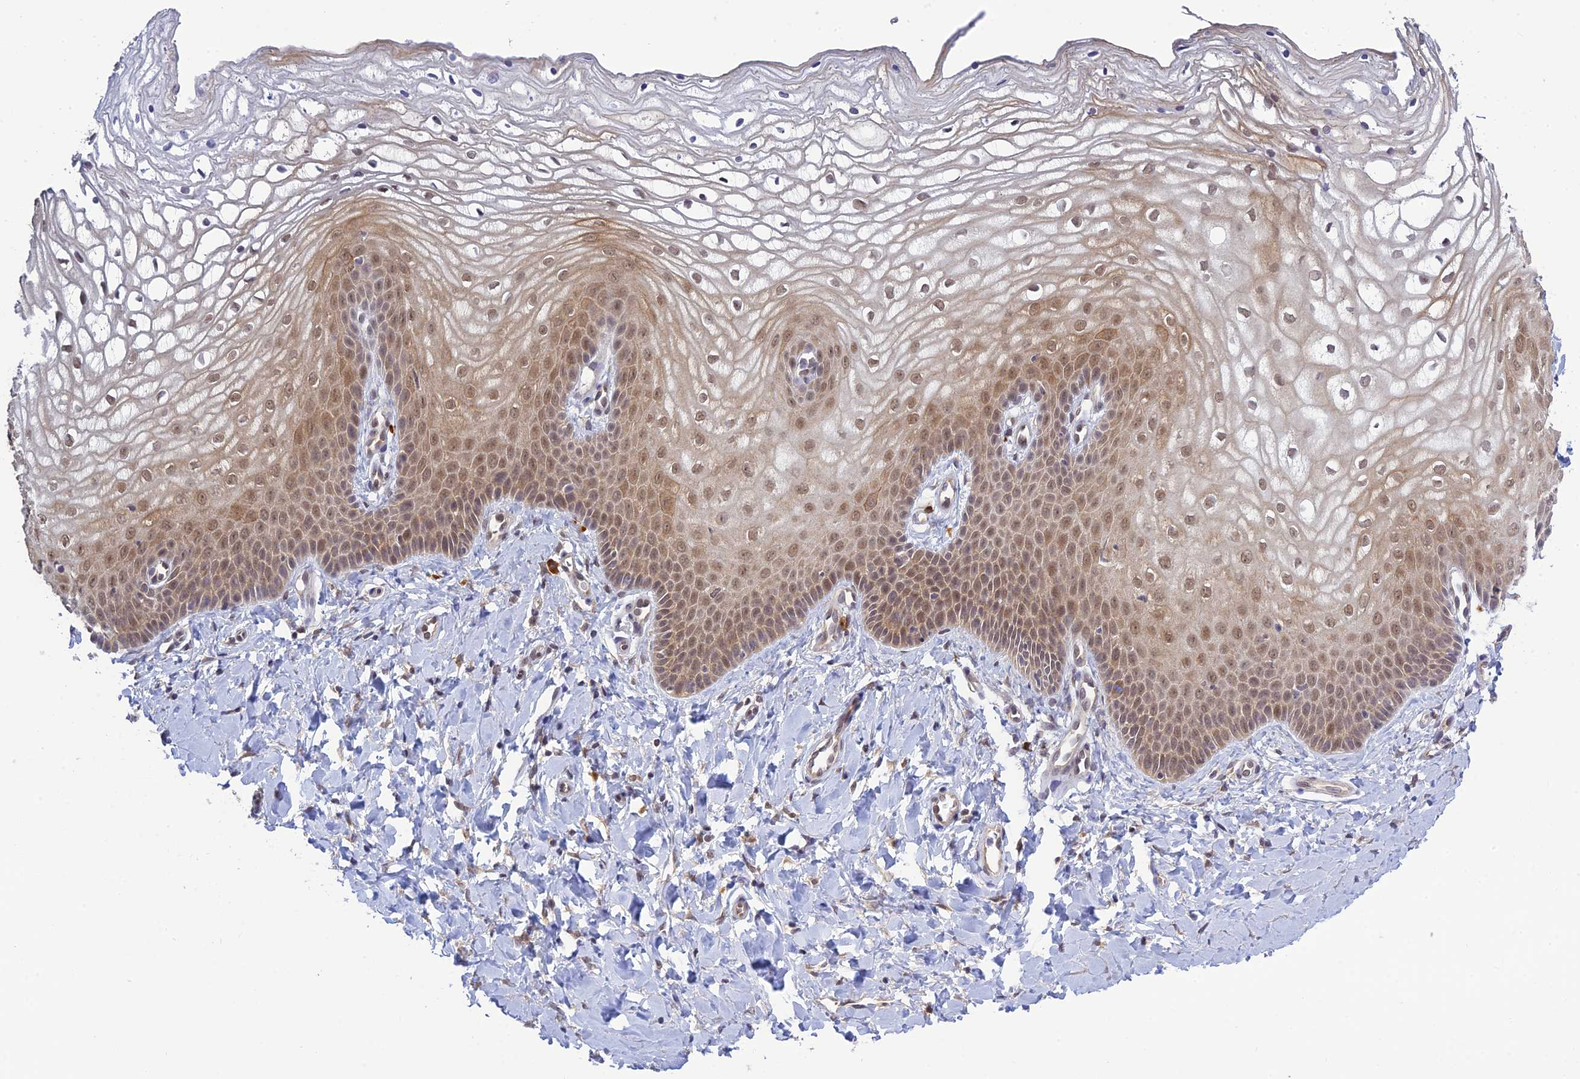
{"staining": {"intensity": "moderate", "quantity": ">75%", "location": "cytoplasmic/membranous,nuclear"}, "tissue": "vagina", "cell_type": "Squamous epithelial cells", "image_type": "normal", "snomed": [{"axis": "morphology", "description": "Normal tissue, NOS"}, {"axis": "topography", "description": "Vagina"}, {"axis": "topography", "description": "Cervix"}], "caption": "Normal vagina was stained to show a protein in brown. There is medium levels of moderate cytoplasmic/membranous,nuclear staining in approximately >75% of squamous epithelial cells. (Brightfield microscopy of DAB IHC at high magnification).", "gene": "SKIC8", "patient": {"sex": "female", "age": 40}}